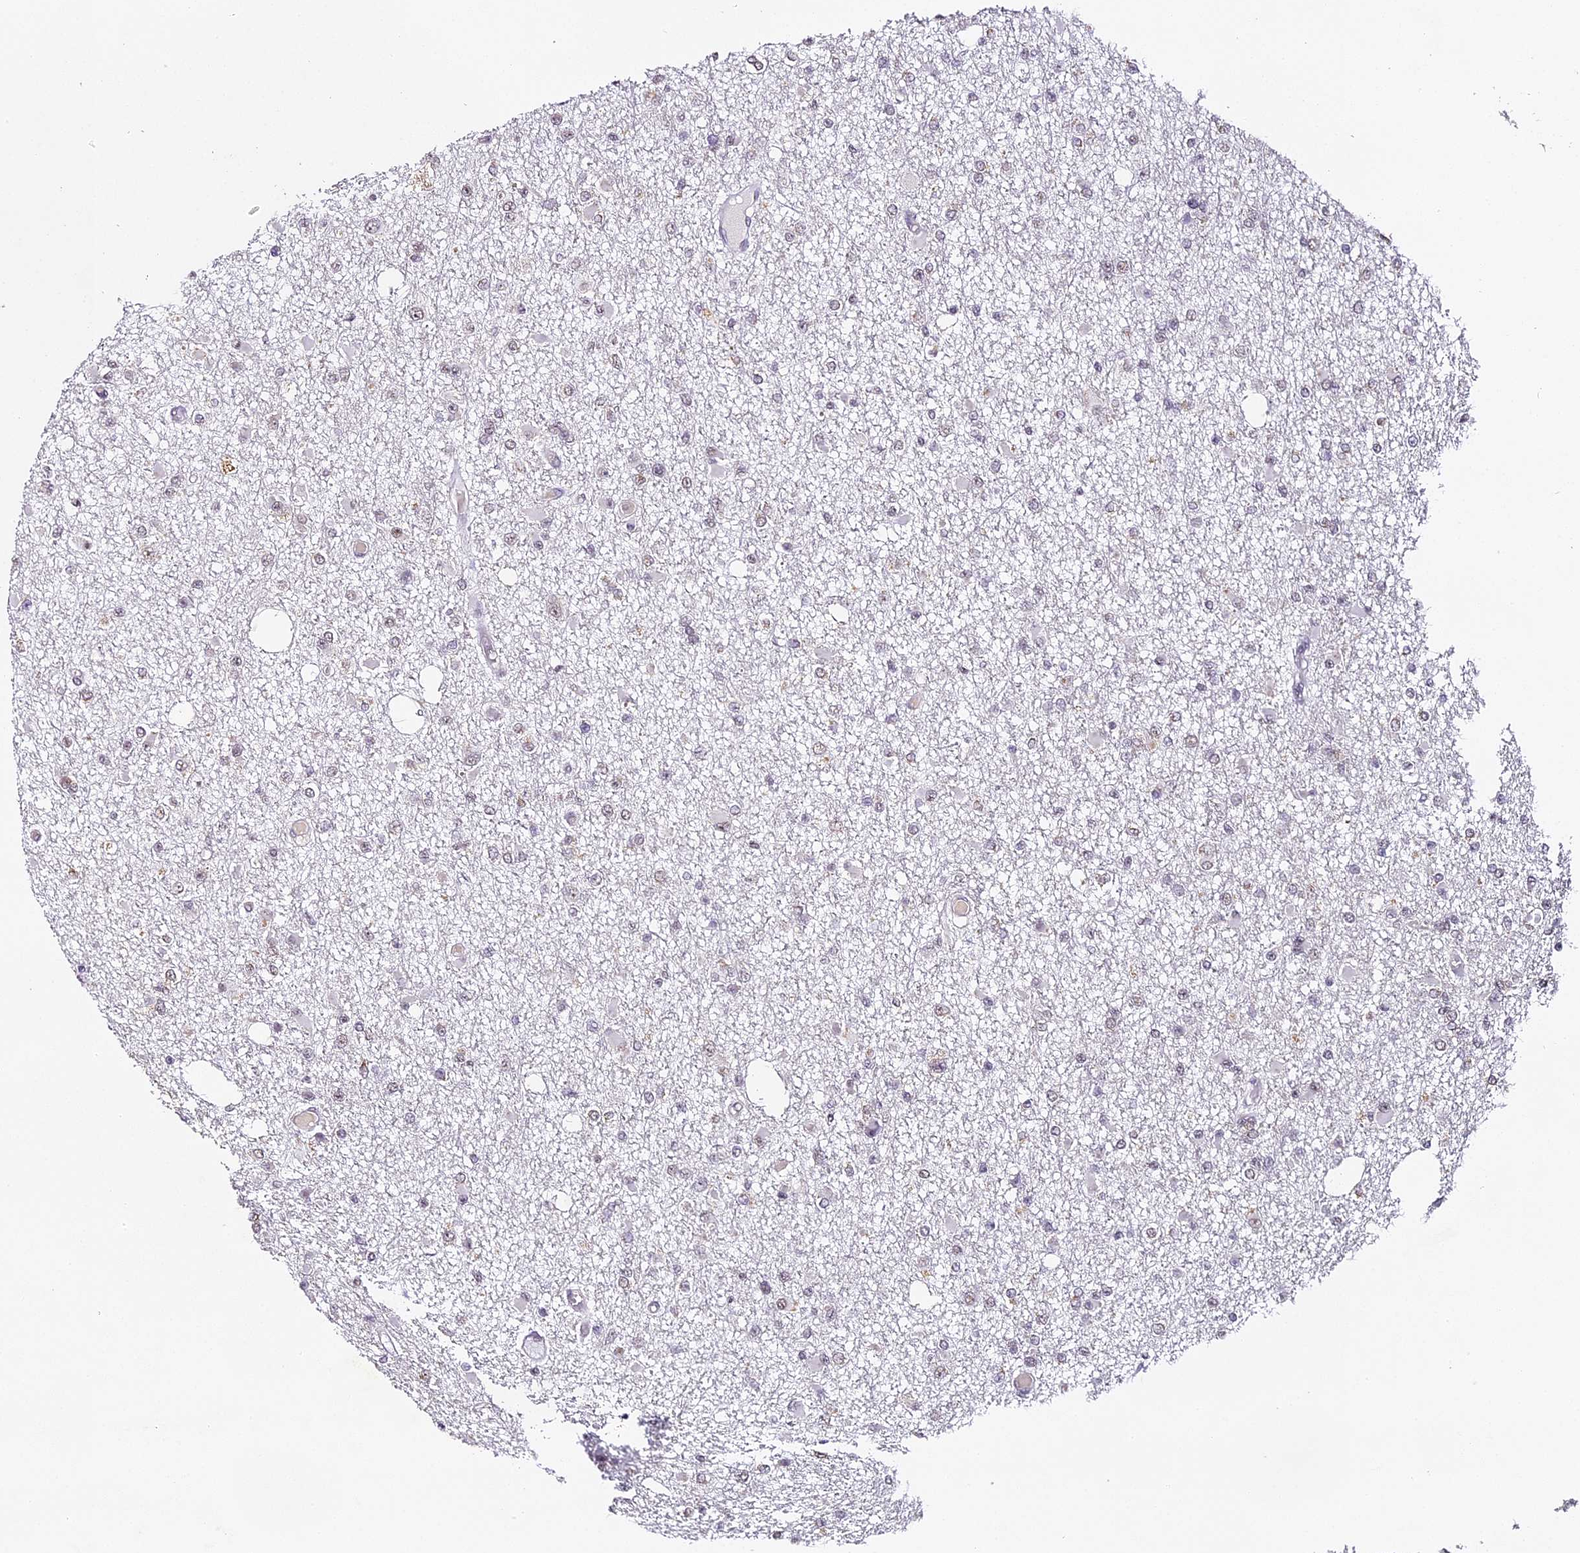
{"staining": {"intensity": "weak", "quantity": "<25%", "location": "nuclear"}, "tissue": "glioma", "cell_type": "Tumor cells", "image_type": "cancer", "snomed": [{"axis": "morphology", "description": "Glioma, malignant, Low grade"}, {"axis": "topography", "description": "Brain"}], "caption": "DAB immunohistochemical staining of human malignant glioma (low-grade) exhibits no significant positivity in tumor cells.", "gene": "NCBP1", "patient": {"sex": "female", "age": 22}}